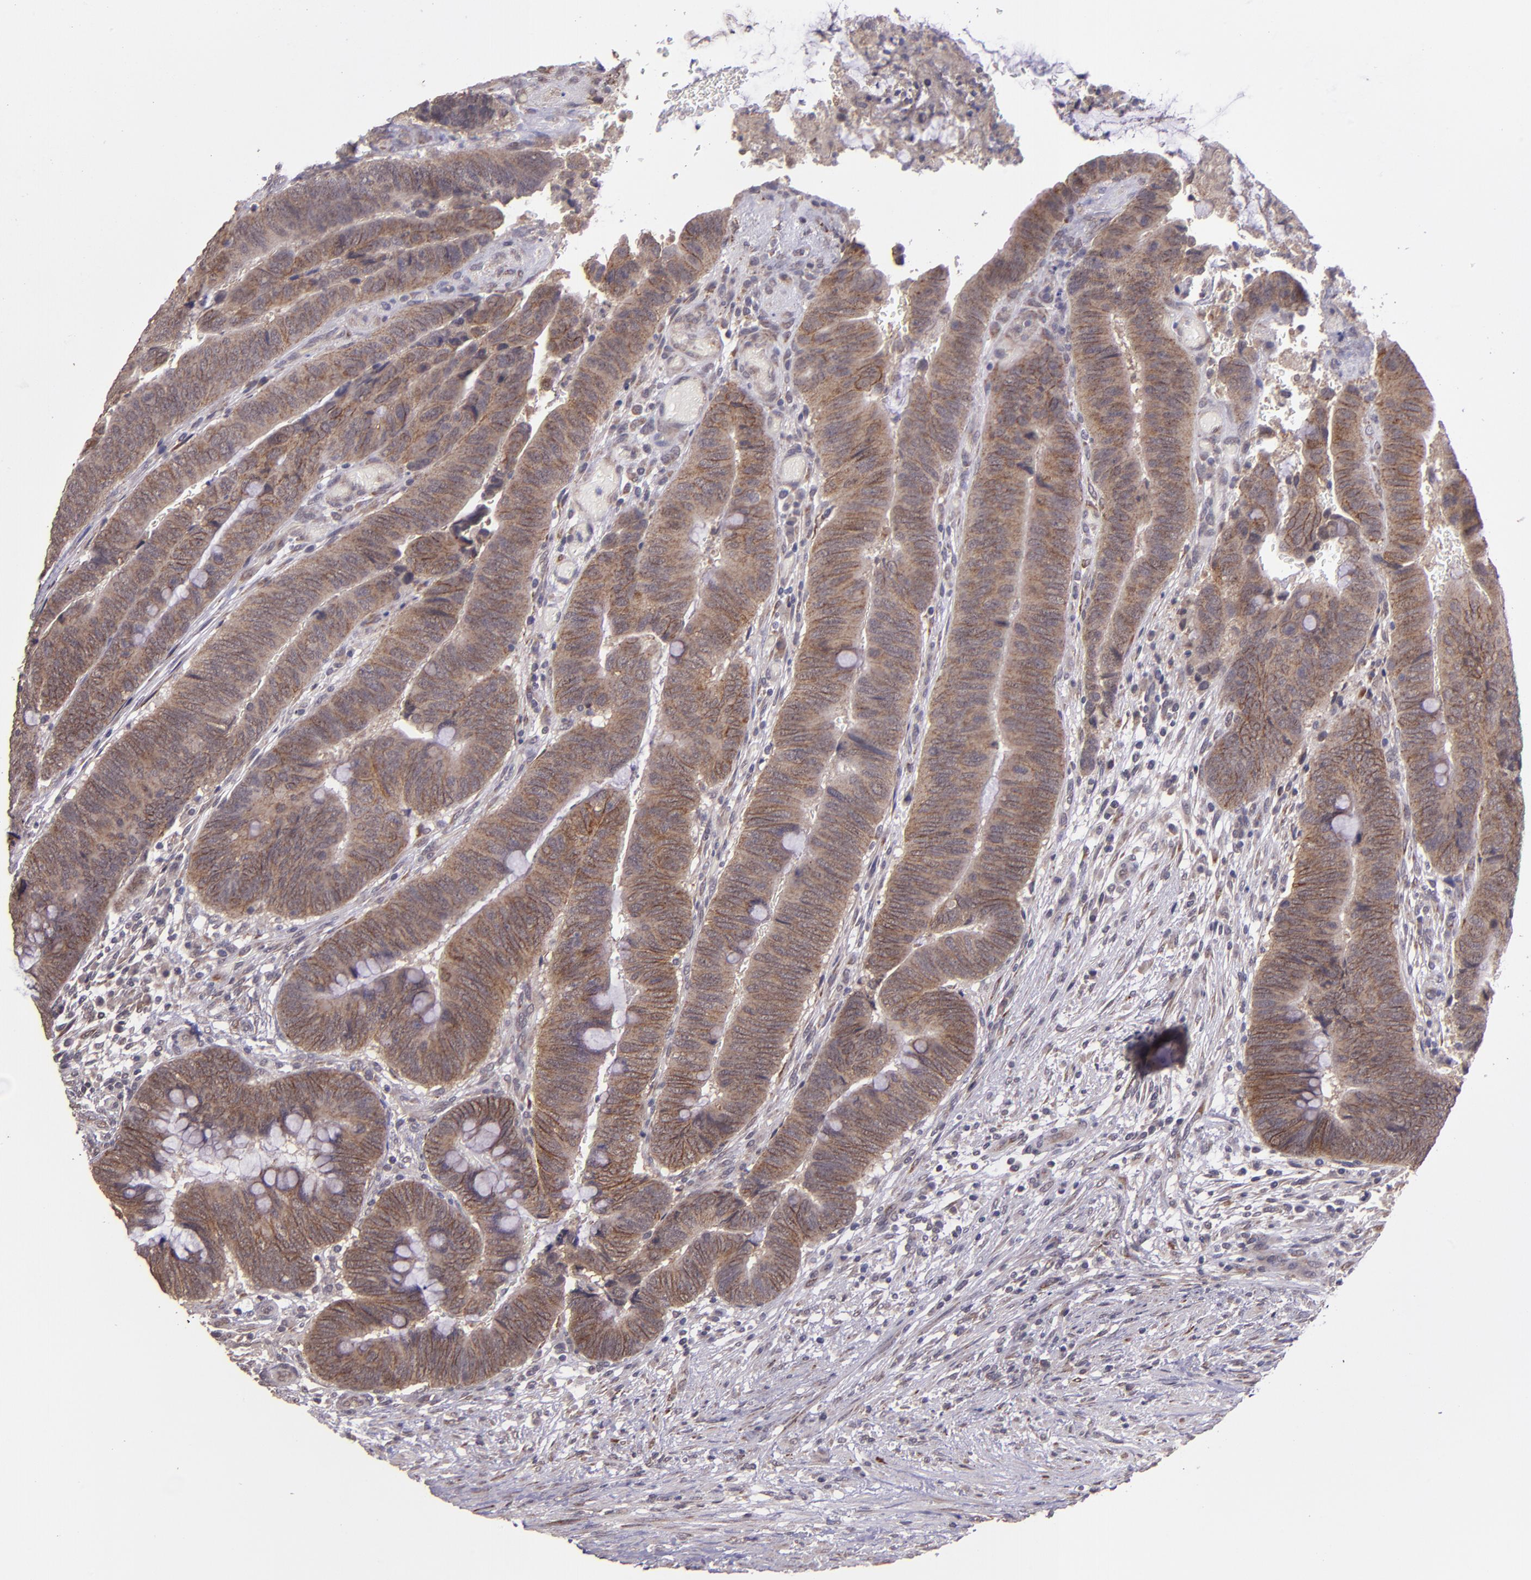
{"staining": {"intensity": "moderate", "quantity": ">75%", "location": "cytoplasmic/membranous"}, "tissue": "colorectal cancer", "cell_type": "Tumor cells", "image_type": "cancer", "snomed": [{"axis": "morphology", "description": "Normal tissue, NOS"}, {"axis": "morphology", "description": "Adenocarcinoma, NOS"}, {"axis": "topography", "description": "Rectum"}], "caption": "Human colorectal cancer (adenocarcinoma) stained with a brown dye displays moderate cytoplasmic/membranous positive staining in approximately >75% of tumor cells.", "gene": "TAF7L", "patient": {"sex": "male", "age": 92}}